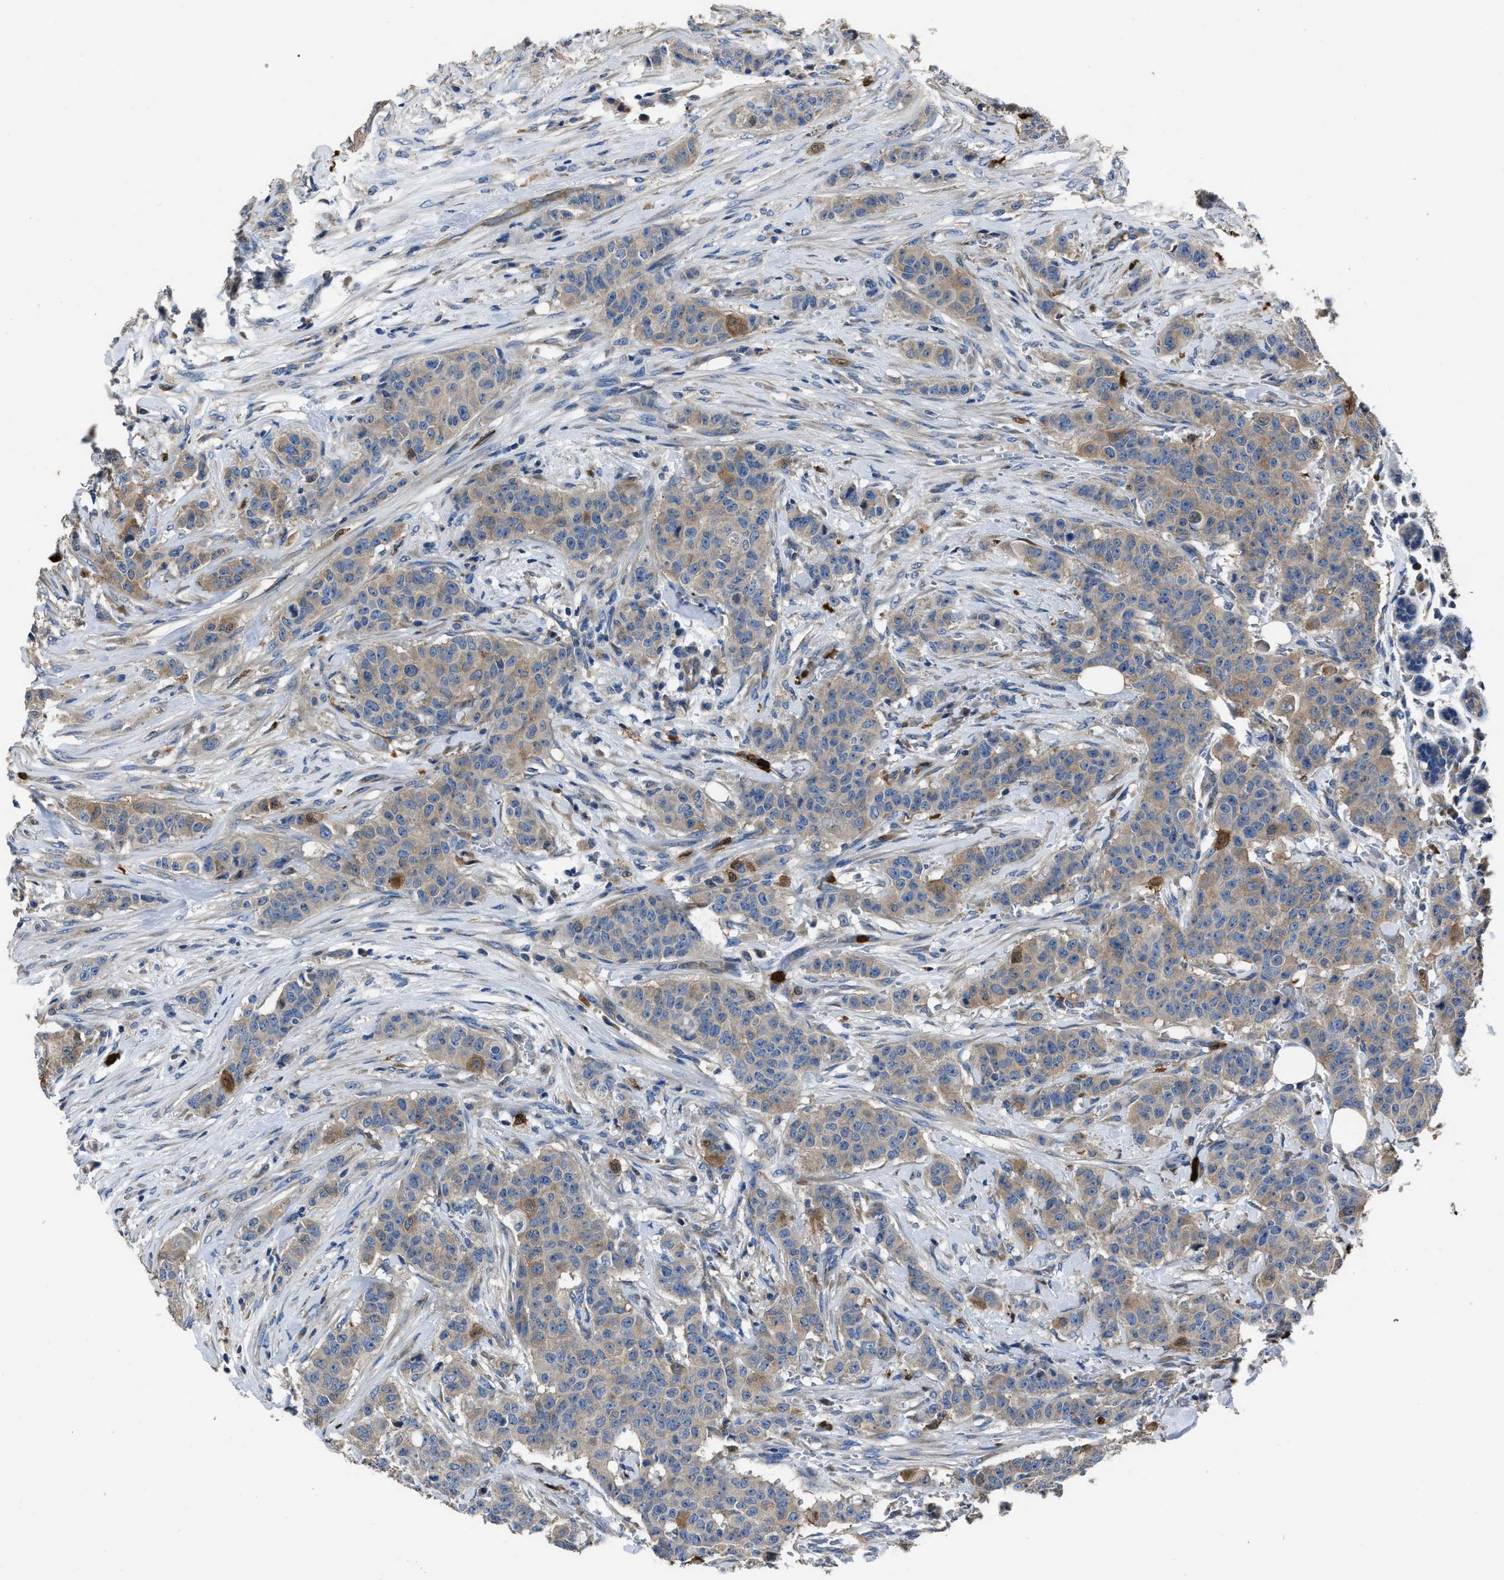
{"staining": {"intensity": "weak", "quantity": ">75%", "location": "cytoplasmic/membranous"}, "tissue": "breast cancer", "cell_type": "Tumor cells", "image_type": "cancer", "snomed": [{"axis": "morphology", "description": "Normal tissue, NOS"}, {"axis": "morphology", "description": "Duct carcinoma"}, {"axis": "topography", "description": "Breast"}], "caption": "This is a photomicrograph of IHC staining of breast cancer, which shows weak staining in the cytoplasmic/membranous of tumor cells.", "gene": "ANGPT1", "patient": {"sex": "female", "age": 40}}